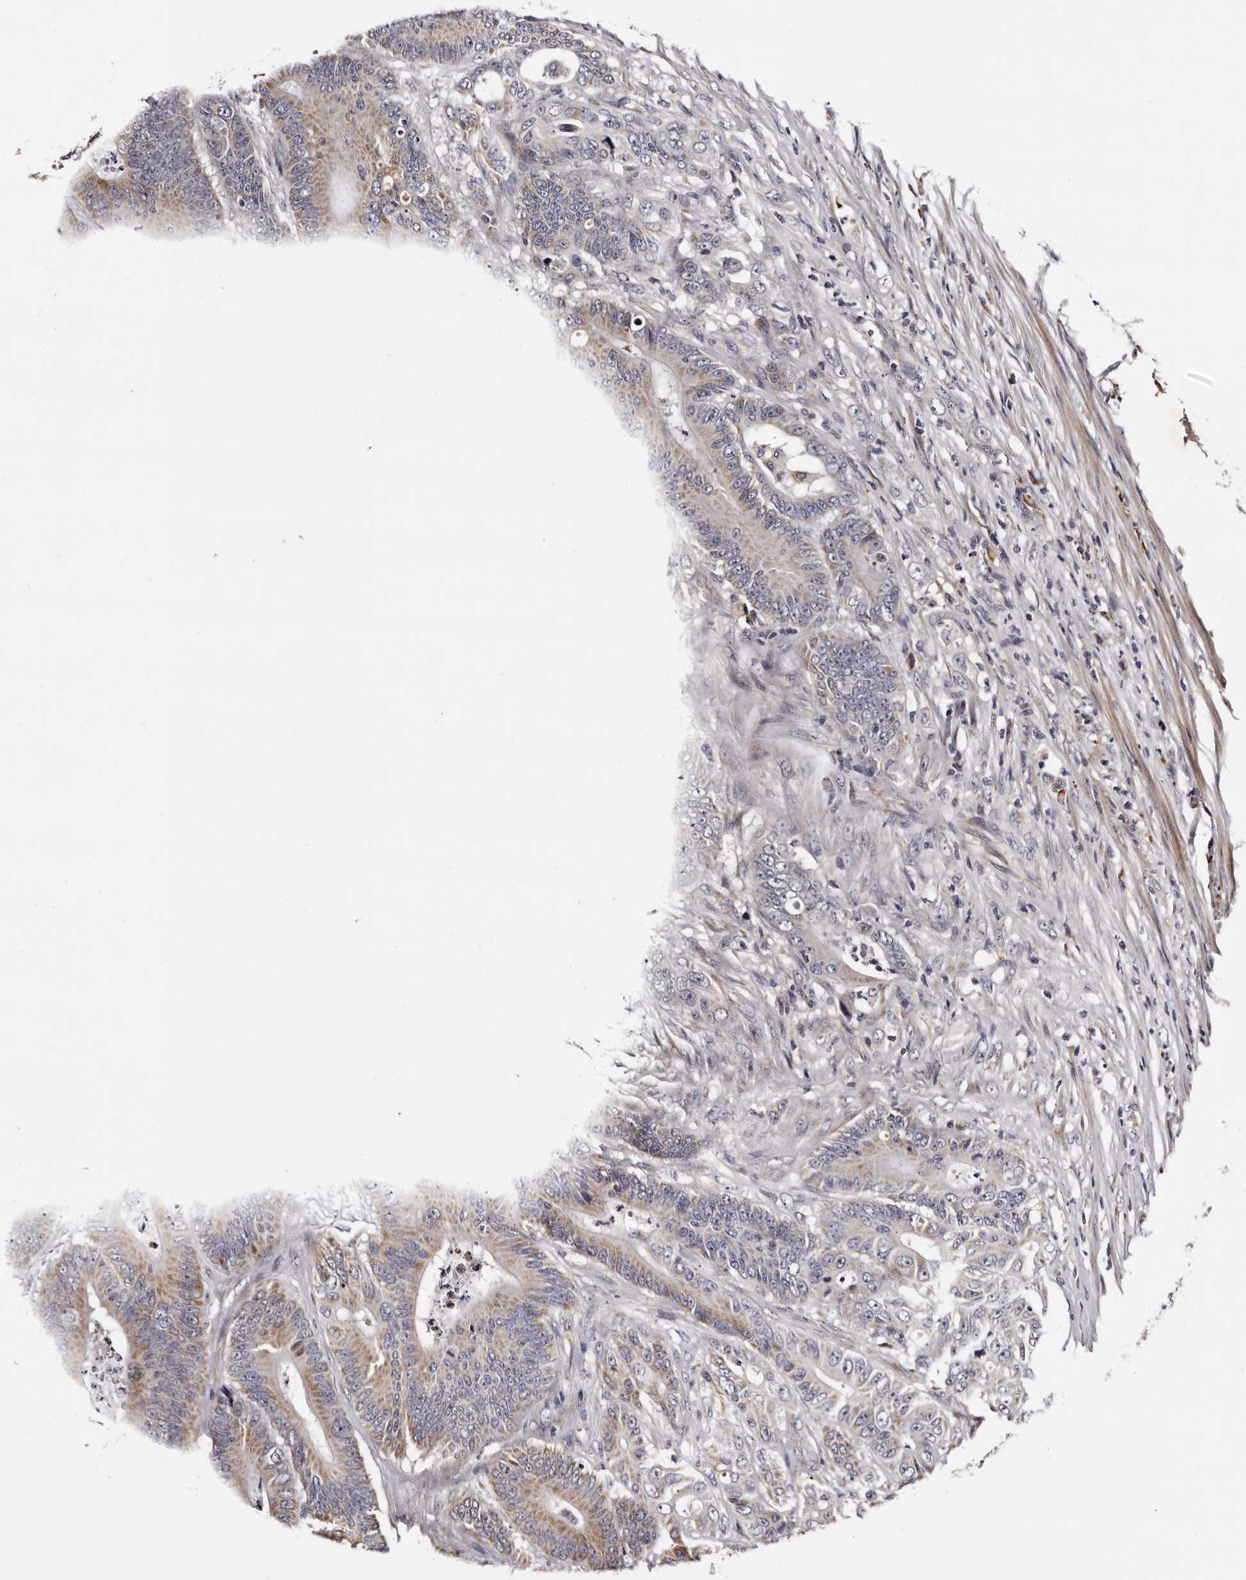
{"staining": {"intensity": "weak", "quantity": "25%-75%", "location": "cytoplasmic/membranous"}, "tissue": "colorectal cancer", "cell_type": "Tumor cells", "image_type": "cancer", "snomed": [{"axis": "morphology", "description": "Adenocarcinoma, NOS"}, {"axis": "topography", "description": "Colon"}], "caption": "Protein expression analysis of adenocarcinoma (colorectal) demonstrates weak cytoplasmic/membranous staining in approximately 25%-75% of tumor cells.", "gene": "TAF4B", "patient": {"sex": "male", "age": 83}}